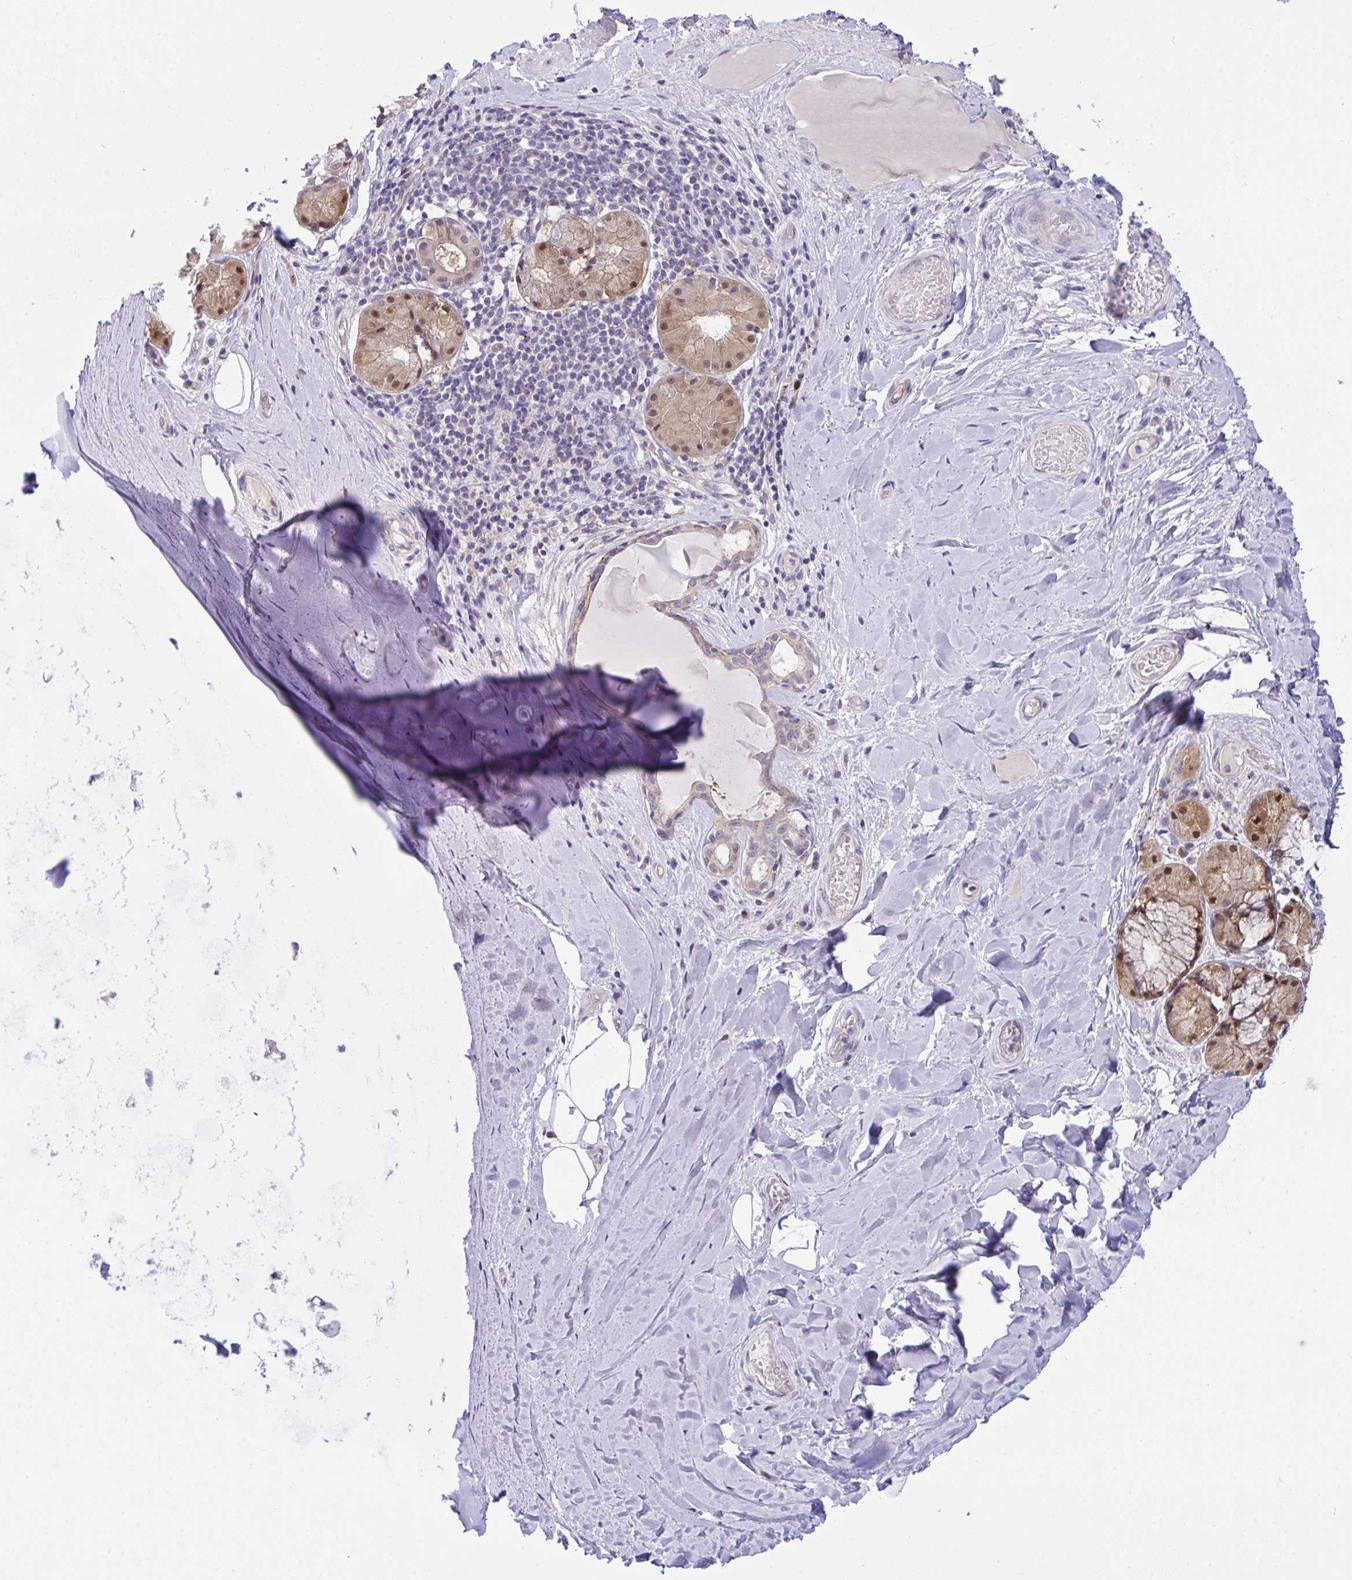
{"staining": {"intensity": "negative", "quantity": "none", "location": "none"}, "tissue": "adipose tissue", "cell_type": "Adipocytes", "image_type": "normal", "snomed": [{"axis": "morphology", "description": "Normal tissue, NOS"}, {"axis": "topography", "description": "Cartilage tissue"}, {"axis": "topography", "description": "Bronchus"}], "caption": "This image is of normal adipose tissue stained with immunohistochemistry (IHC) to label a protein in brown with the nuclei are counter-stained blue. There is no positivity in adipocytes. The staining is performed using DAB (3,3'-diaminobenzidine) brown chromogen with nuclei counter-stained in using hematoxylin.", "gene": "HOXD12", "patient": {"sex": "male", "age": 64}}